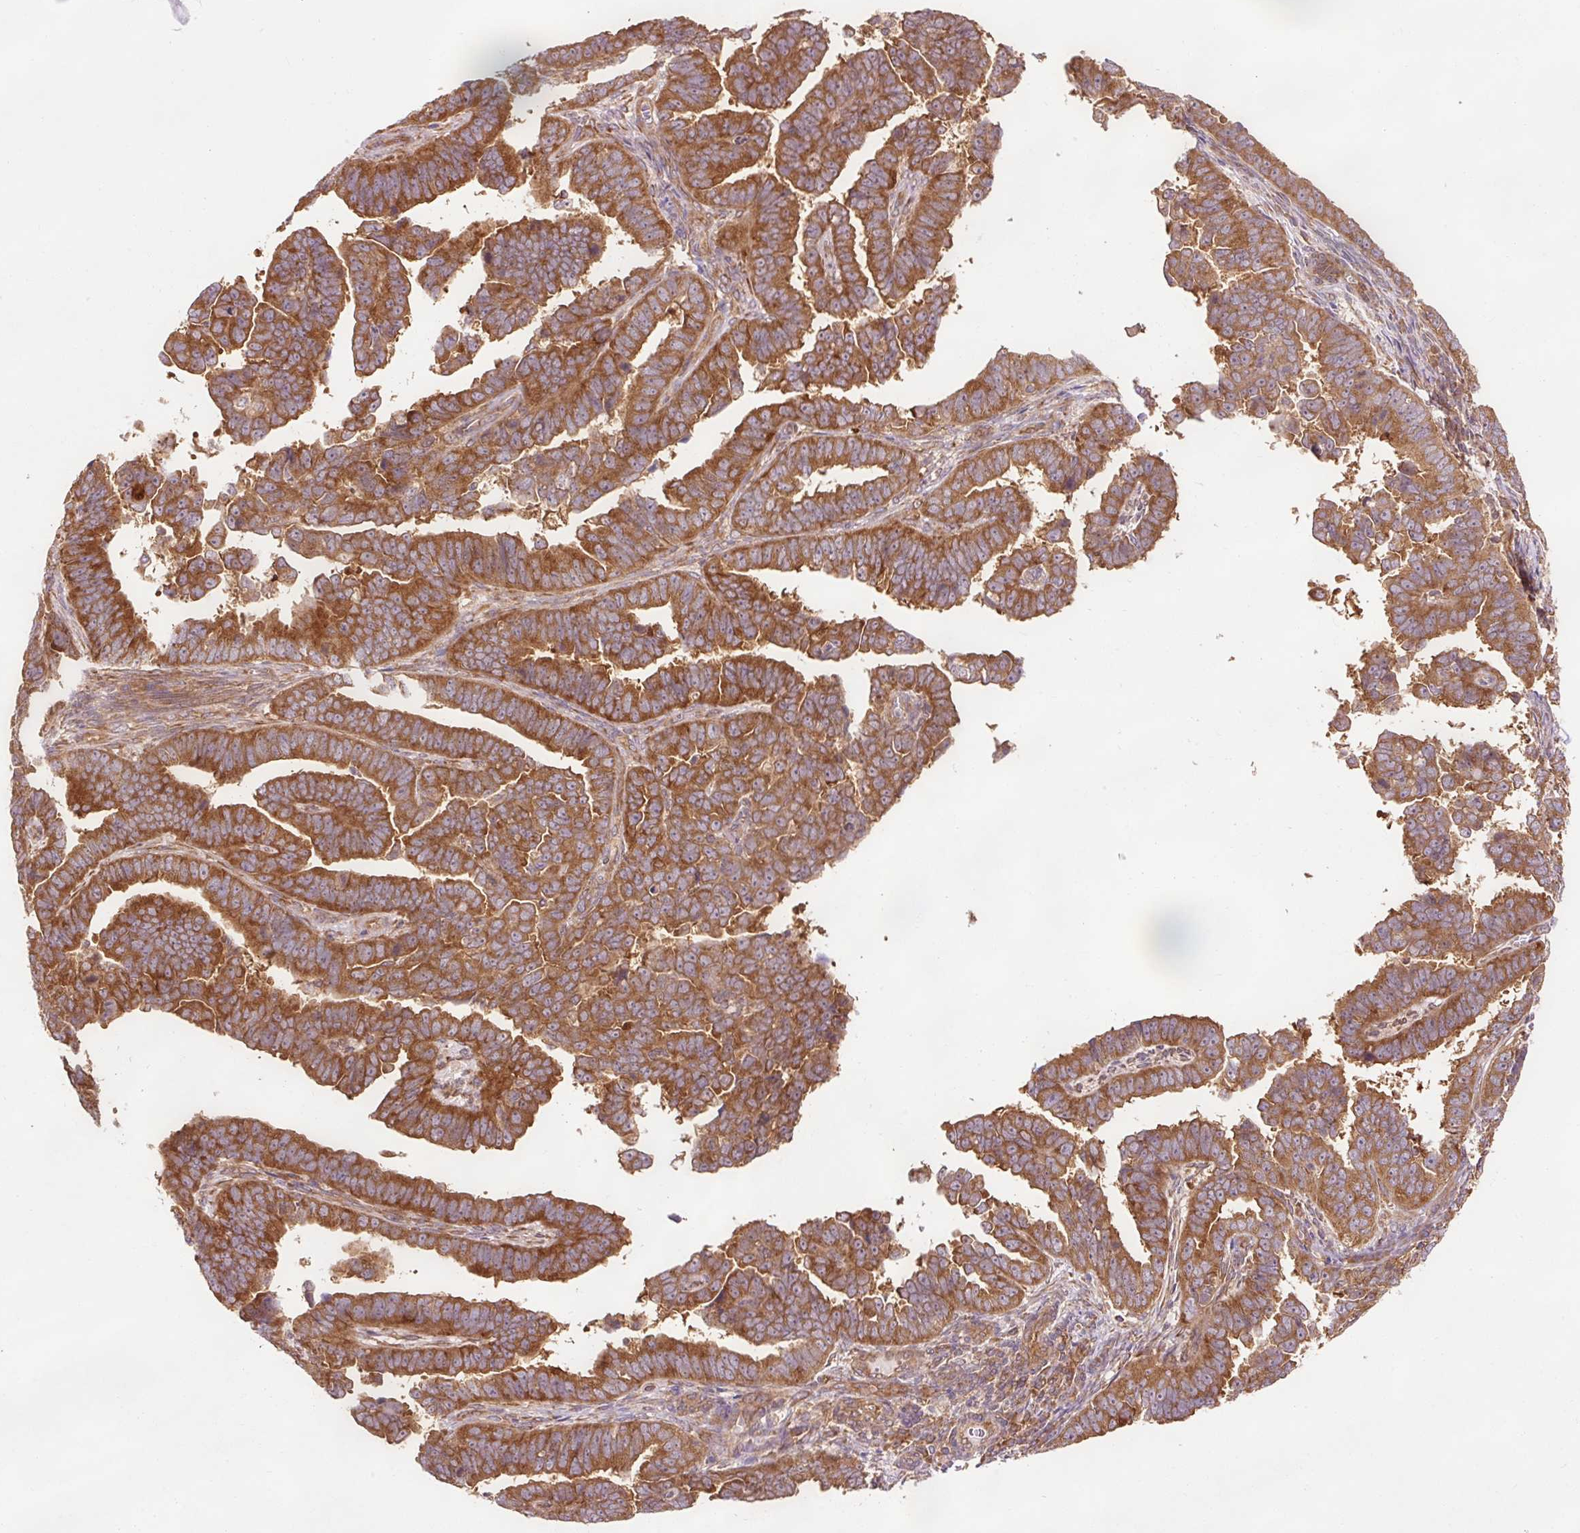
{"staining": {"intensity": "strong", "quantity": ">75%", "location": "cytoplasmic/membranous"}, "tissue": "endometrial cancer", "cell_type": "Tumor cells", "image_type": "cancer", "snomed": [{"axis": "morphology", "description": "Adenocarcinoma, NOS"}, {"axis": "topography", "description": "Endometrium"}], "caption": "IHC photomicrograph of neoplastic tissue: endometrial cancer (adenocarcinoma) stained using immunohistochemistry (IHC) reveals high levels of strong protein expression localized specifically in the cytoplasmic/membranous of tumor cells, appearing as a cytoplasmic/membranous brown color.", "gene": "PDAP1", "patient": {"sex": "female", "age": 75}}